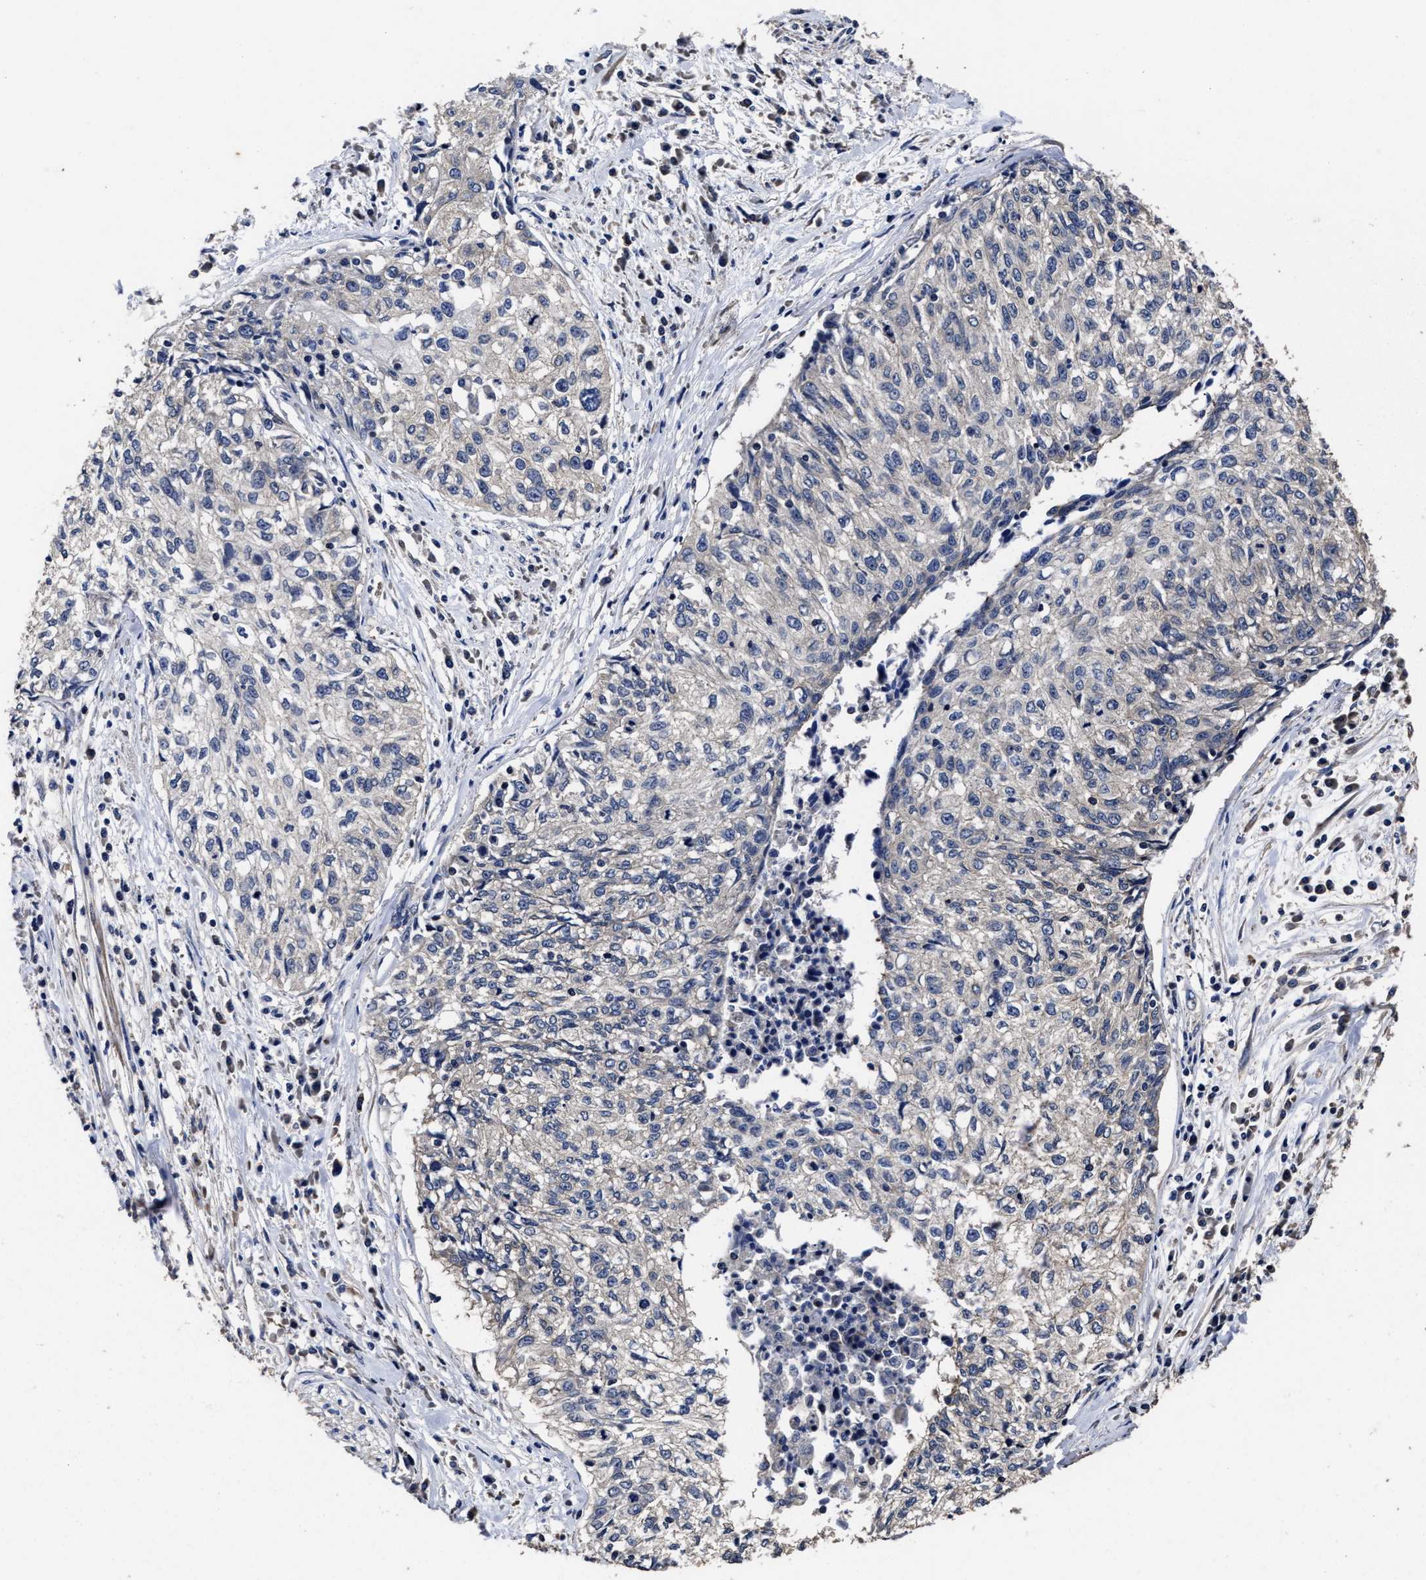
{"staining": {"intensity": "negative", "quantity": "none", "location": "none"}, "tissue": "cervical cancer", "cell_type": "Tumor cells", "image_type": "cancer", "snomed": [{"axis": "morphology", "description": "Squamous cell carcinoma, NOS"}, {"axis": "topography", "description": "Cervix"}], "caption": "Immunohistochemistry image of cervical cancer (squamous cell carcinoma) stained for a protein (brown), which reveals no staining in tumor cells.", "gene": "AVEN", "patient": {"sex": "female", "age": 57}}